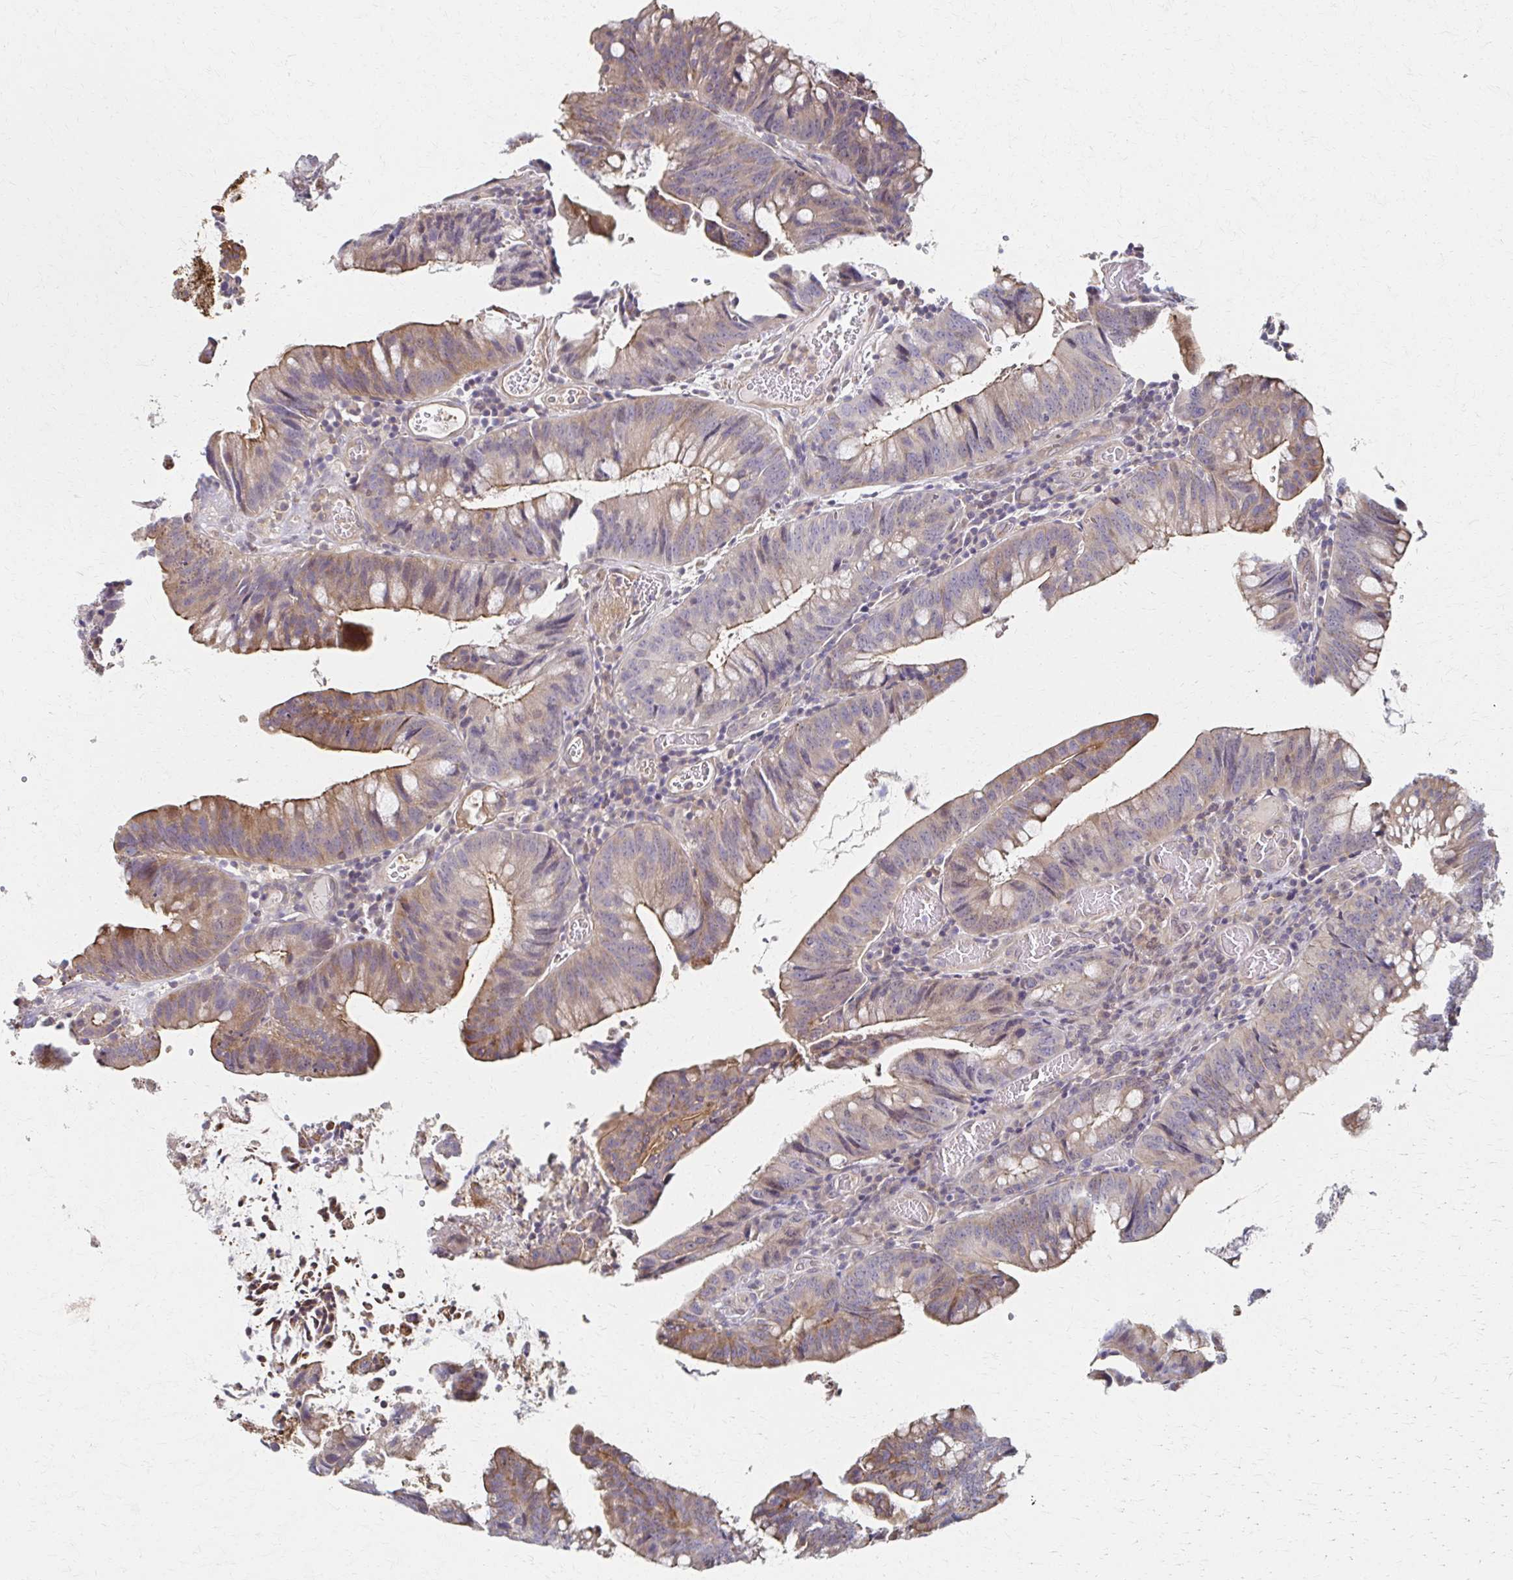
{"staining": {"intensity": "moderate", "quantity": "25%-75%", "location": "cytoplasmic/membranous"}, "tissue": "colorectal cancer", "cell_type": "Tumor cells", "image_type": "cancer", "snomed": [{"axis": "morphology", "description": "Adenocarcinoma, NOS"}, {"axis": "topography", "description": "Colon"}], "caption": "Tumor cells demonstrate medium levels of moderate cytoplasmic/membranous positivity in approximately 25%-75% of cells in colorectal cancer.", "gene": "EOLA2", "patient": {"sex": "male", "age": 62}}